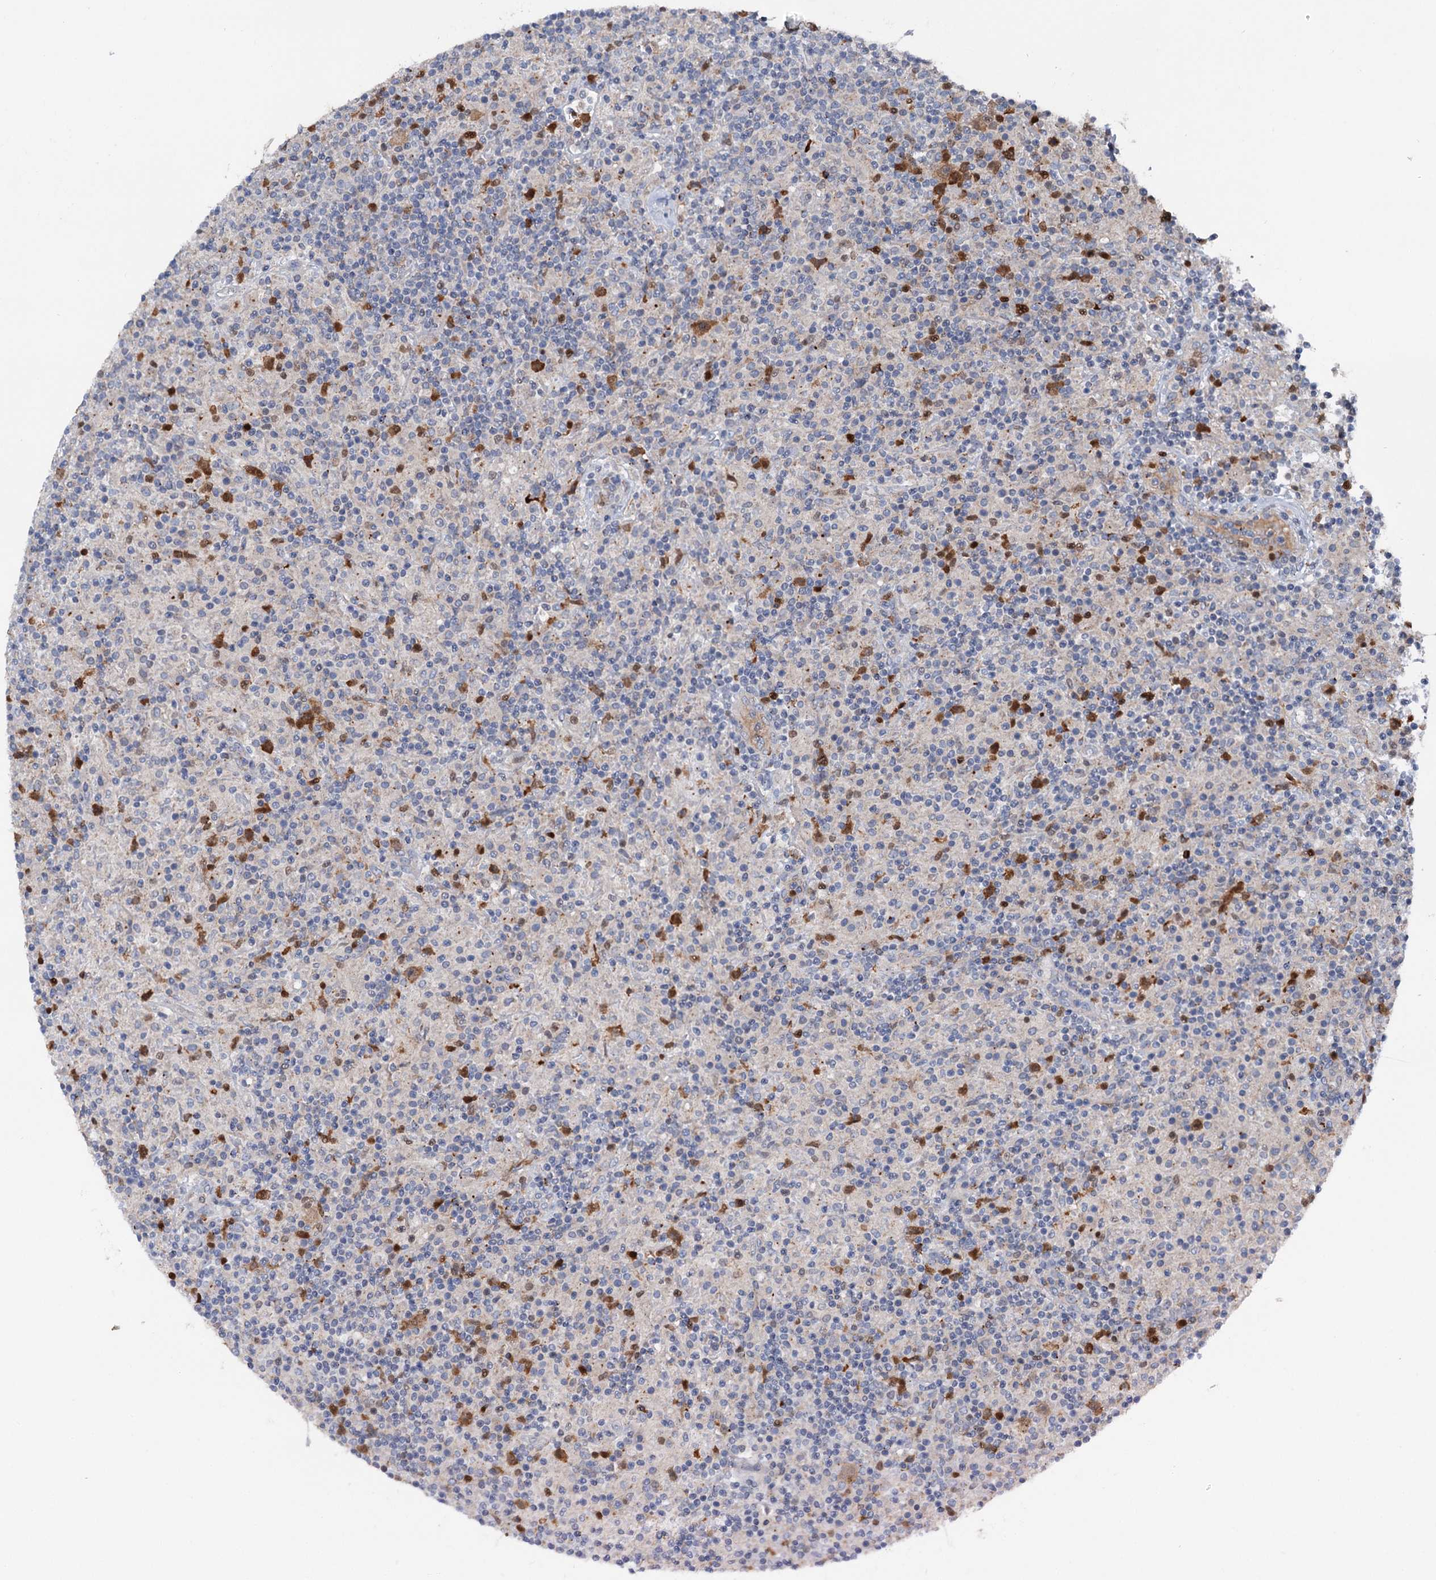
{"staining": {"intensity": "strong", "quantity": ">75%", "location": "cytoplasmic/membranous"}, "tissue": "lymphoma", "cell_type": "Tumor cells", "image_type": "cancer", "snomed": [{"axis": "morphology", "description": "Hodgkin's disease, NOS"}, {"axis": "topography", "description": "Lymph node"}], "caption": "High-magnification brightfield microscopy of Hodgkin's disease stained with DAB (brown) and counterstained with hematoxylin (blue). tumor cells exhibit strong cytoplasmic/membranous expression is appreciated in about>75% of cells.", "gene": "NCAPD2", "patient": {"sex": "male", "age": 70}}